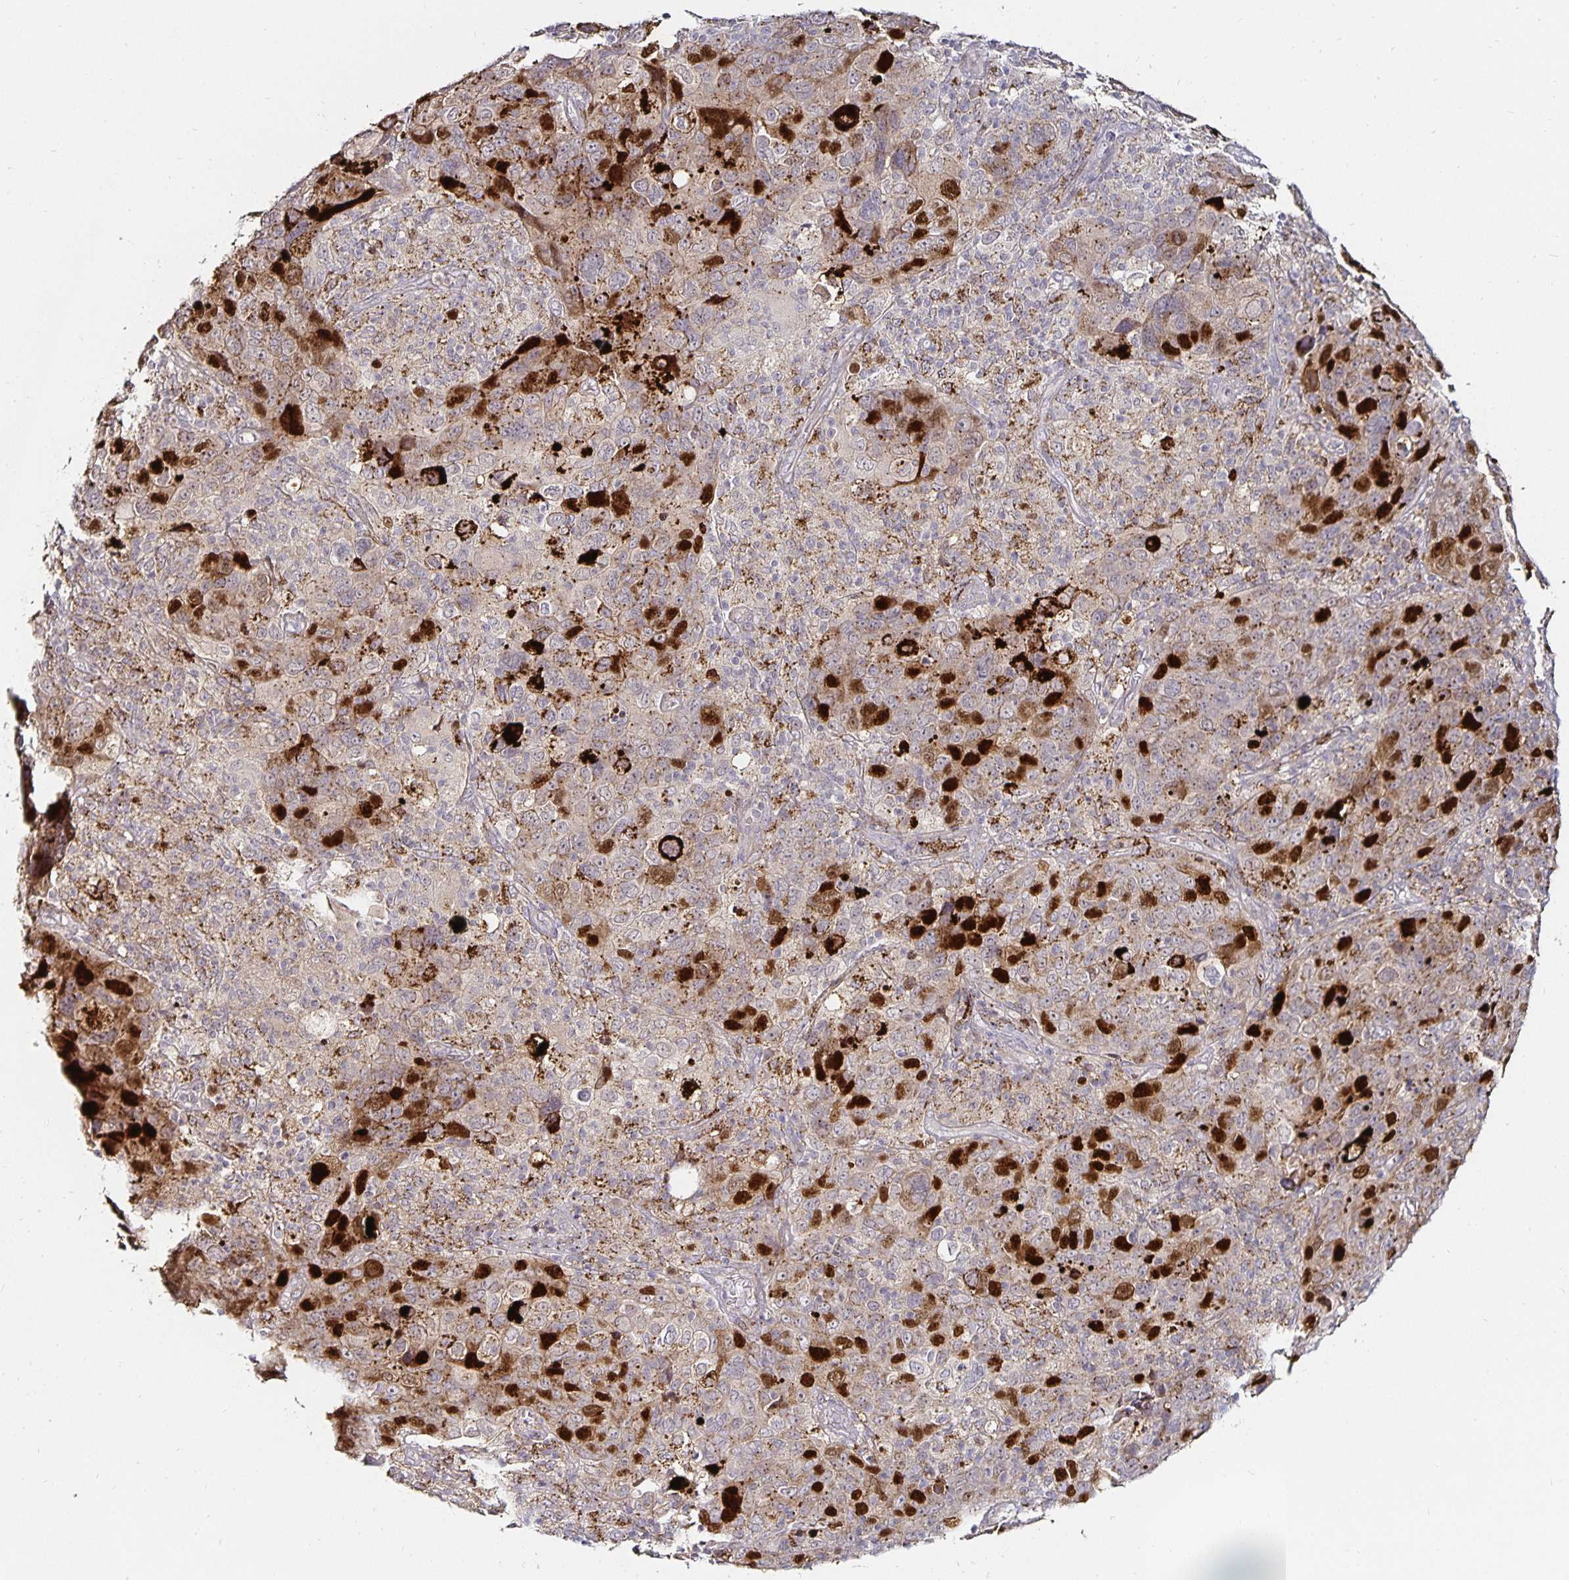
{"staining": {"intensity": "strong", "quantity": "<25%", "location": "nuclear"}, "tissue": "cervical cancer", "cell_type": "Tumor cells", "image_type": "cancer", "snomed": [{"axis": "morphology", "description": "Squamous cell carcinoma, NOS"}, {"axis": "topography", "description": "Cervix"}], "caption": "Immunohistochemistry micrograph of neoplastic tissue: cervical squamous cell carcinoma stained using immunohistochemistry displays medium levels of strong protein expression localized specifically in the nuclear of tumor cells, appearing as a nuclear brown color.", "gene": "ANLN", "patient": {"sex": "female", "age": 44}}